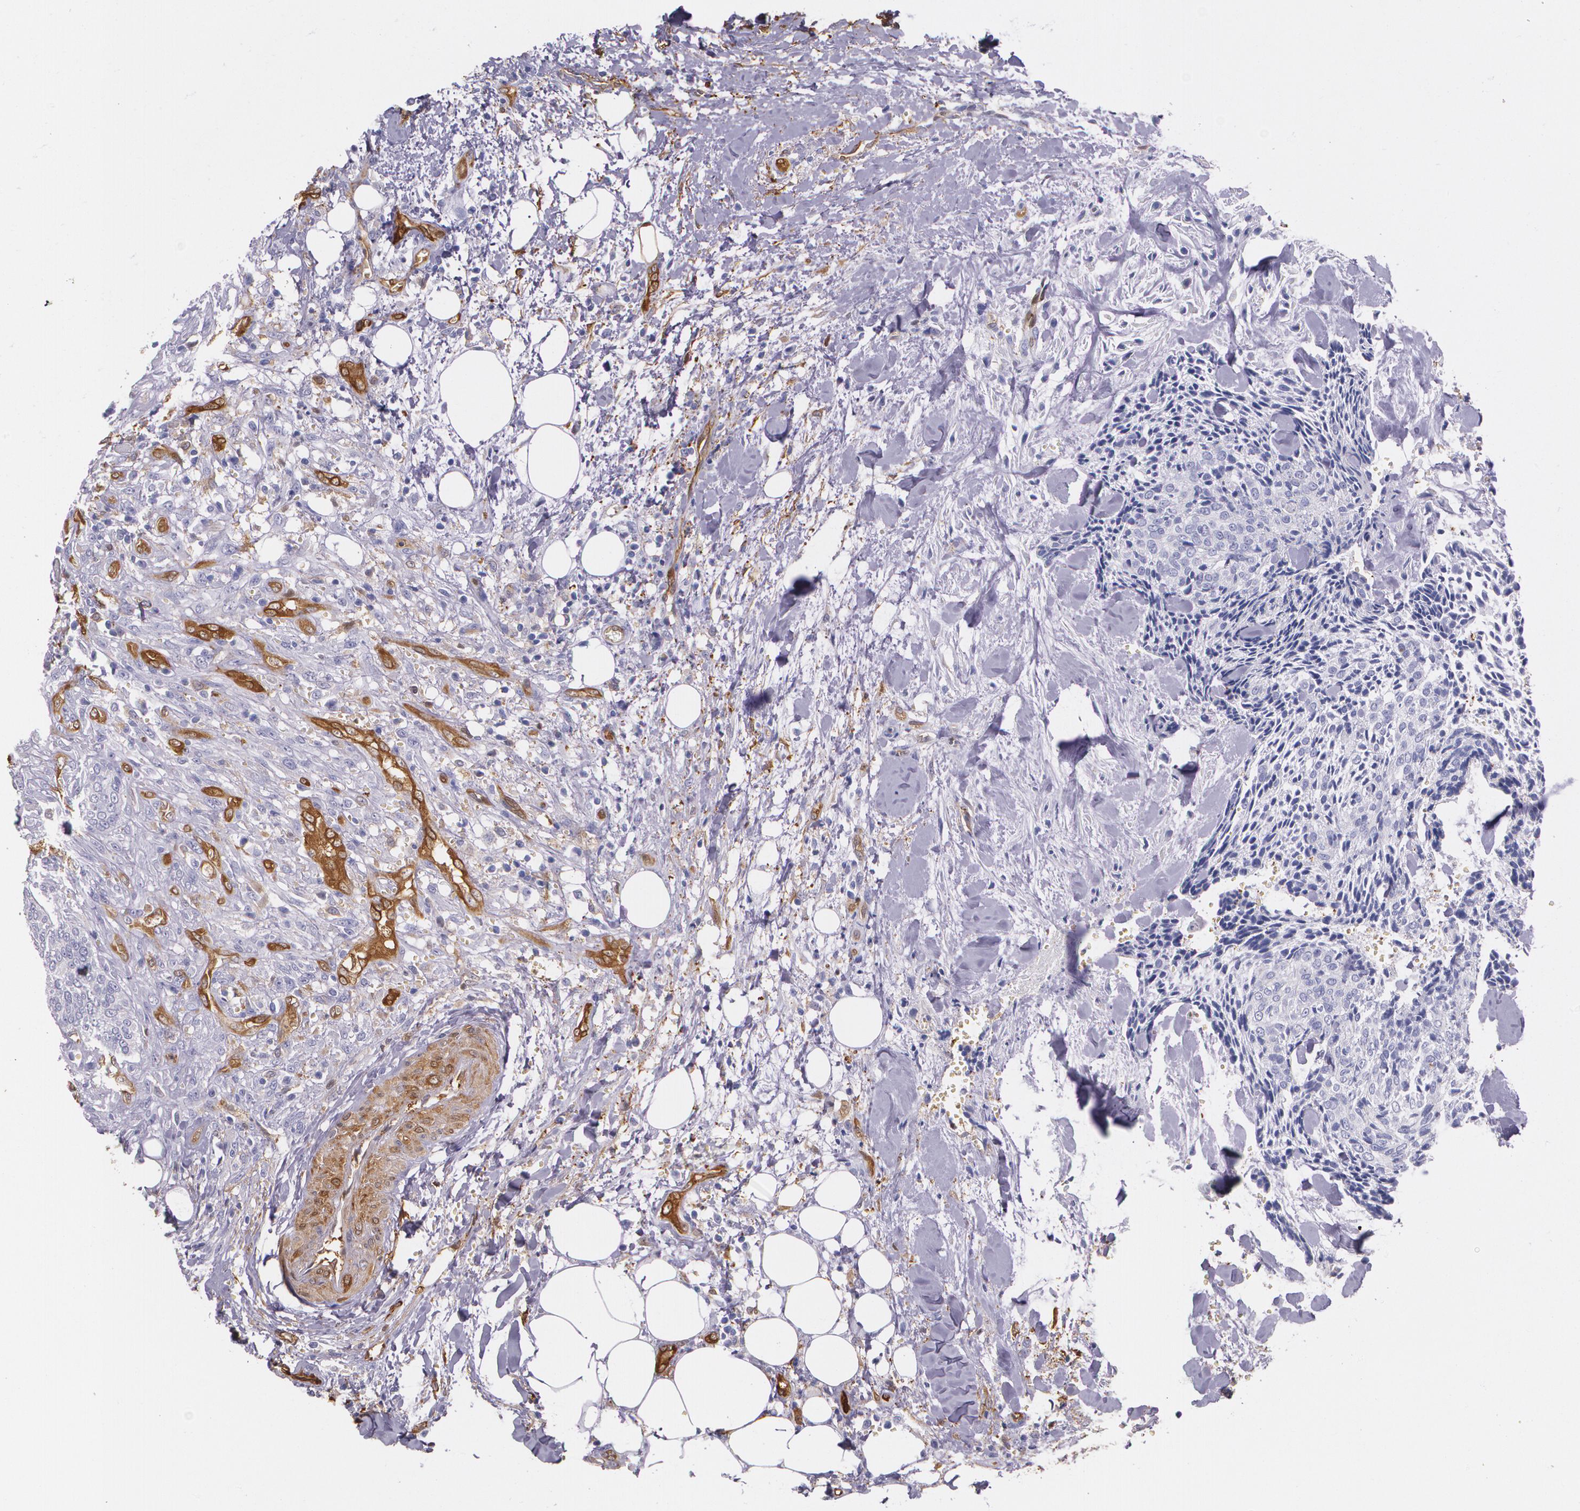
{"staining": {"intensity": "negative", "quantity": "none", "location": "none"}, "tissue": "head and neck cancer", "cell_type": "Tumor cells", "image_type": "cancer", "snomed": [{"axis": "morphology", "description": "Squamous cell carcinoma, NOS"}, {"axis": "topography", "description": "Salivary gland"}, {"axis": "topography", "description": "Head-Neck"}], "caption": "A histopathology image of human head and neck cancer (squamous cell carcinoma) is negative for staining in tumor cells.", "gene": "MMP2", "patient": {"sex": "male", "age": 70}}